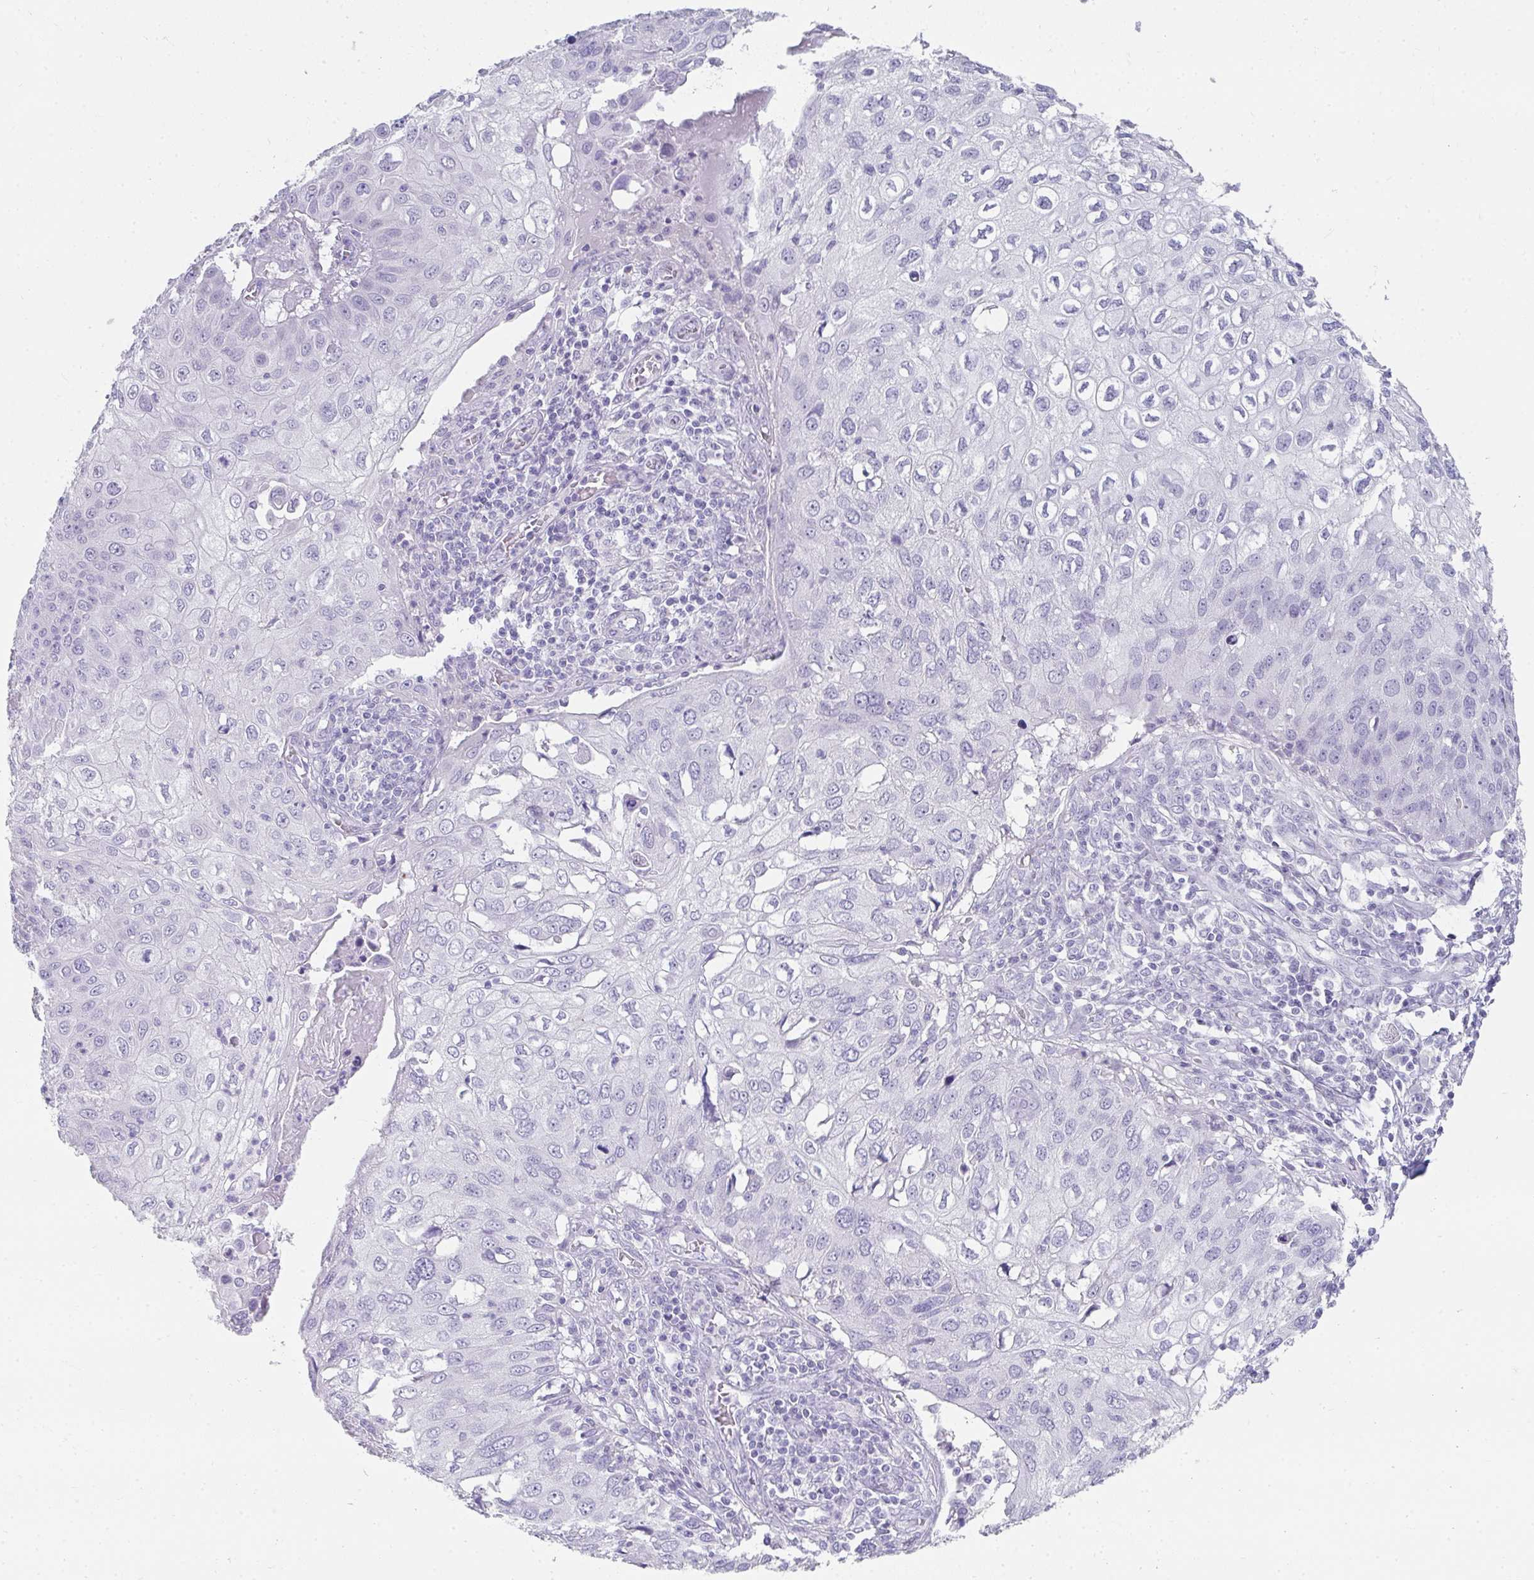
{"staining": {"intensity": "negative", "quantity": "none", "location": "none"}, "tissue": "skin cancer", "cell_type": "Tumor cells", "image_type": "cancer", "snomed": [{"axis": "morphology", "description": "Squamous cell carcinoma, NOS"}, {"axis": "topography", "description": "Skin"}], "caption": "Tumor cells are negative for brown protein staining in skin squamous cell carcinoma. Brightfield microscopy of immunohistochemistry stained with DAB (brown) and hematoxylin (blue), captured at high magnification.", "gene": "RLF", "patient": {"sex": "male", "age": 87}}